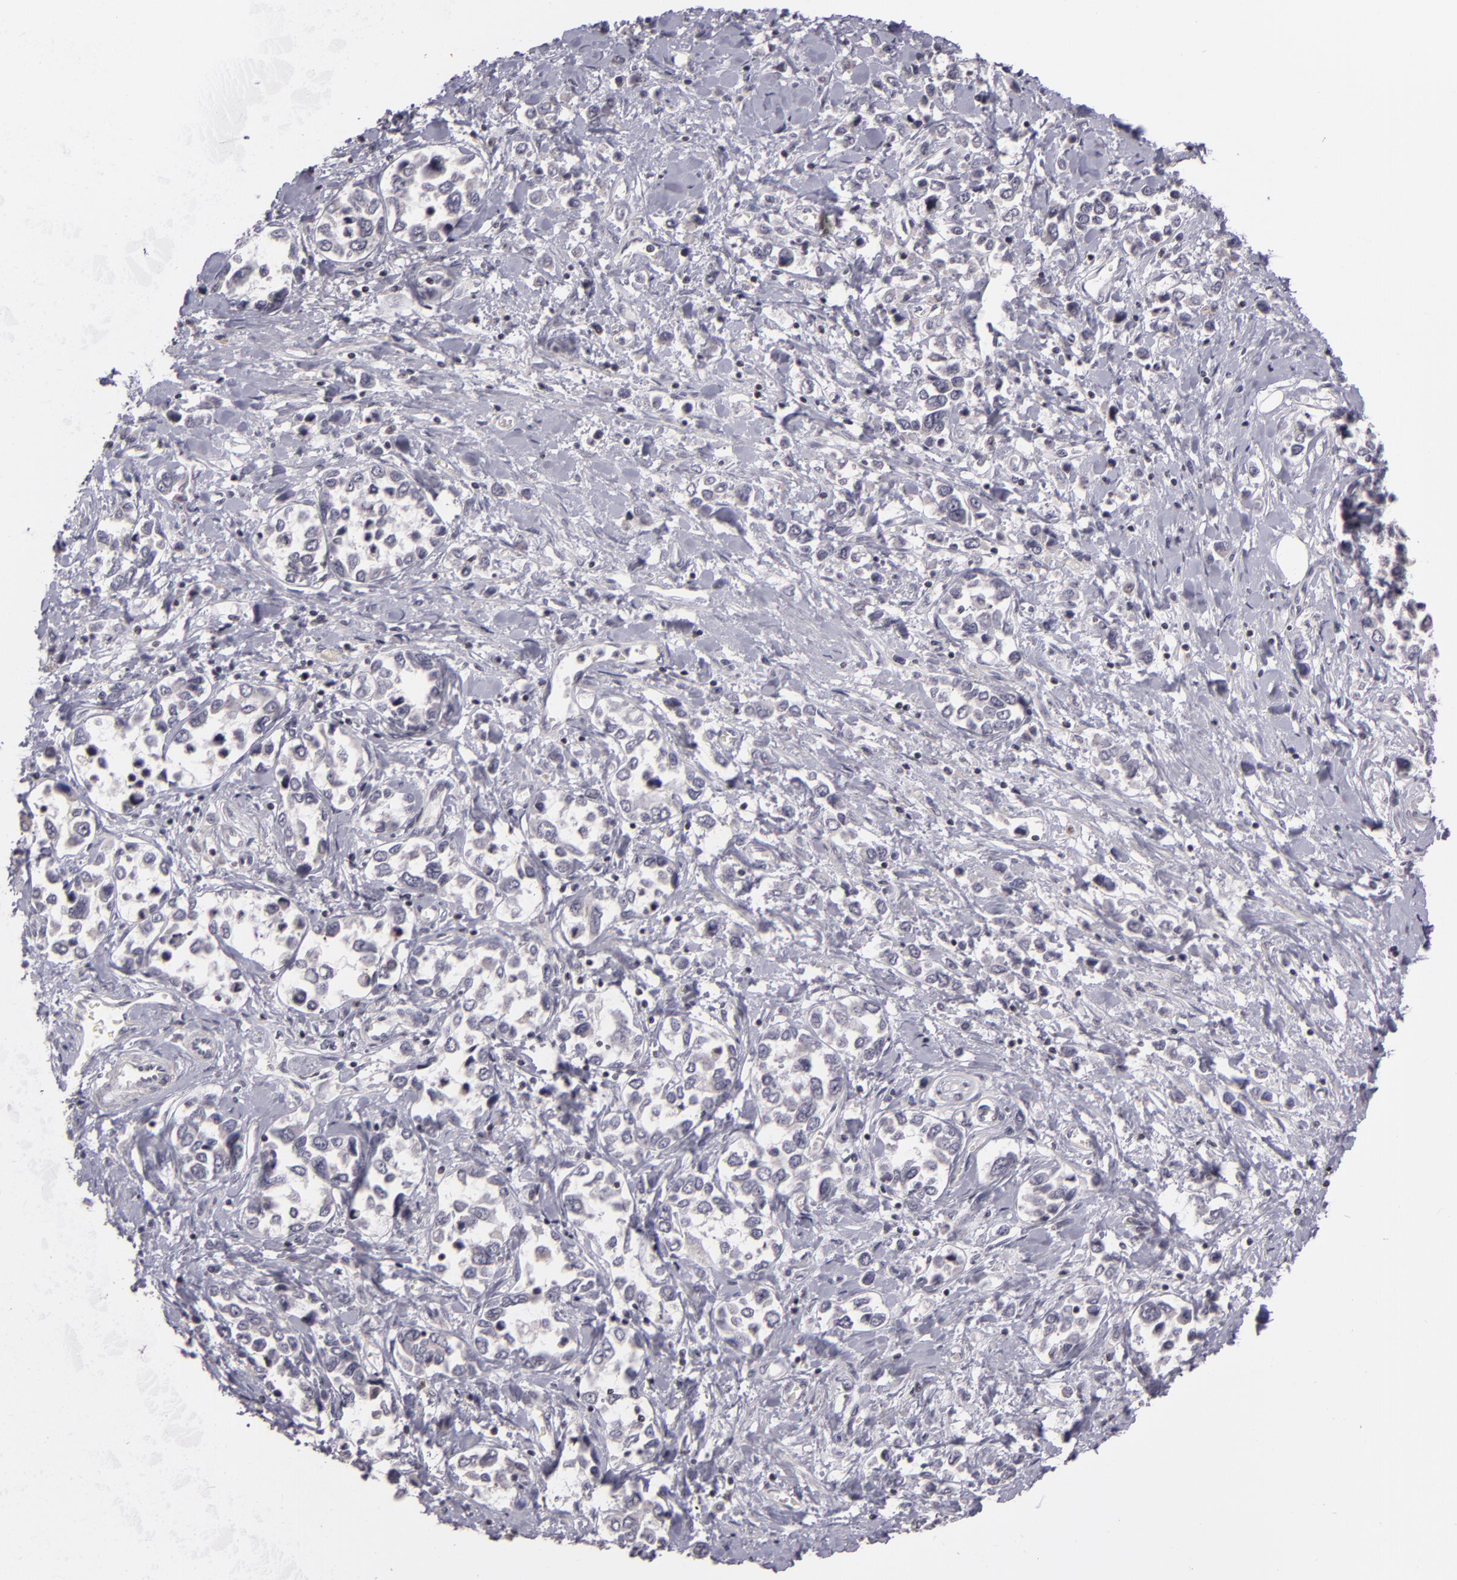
{"staining": {"intensity": "negative", "quantity": "none", "location": "none"}, "tissue": "stomach cancer", "cell_type": "Tumor cells", "image_type": "cancer", "snomed": [{"axis": "morphology", "description": "Adenocarcinoma, NOS"}, {"axis": "topography", "description": "Stomach, upper"}], "caption": "Immunohistochemistry (IHC) photomicrograph of neoplastic tissue: human stomach adenocarcinoma stained with DAB (3,3'-diaminobenzidine) exhibits no significant protein staining in tumor cells.", "gene": "AKAP6", "patient": {"sex": "male", "age": 76}}